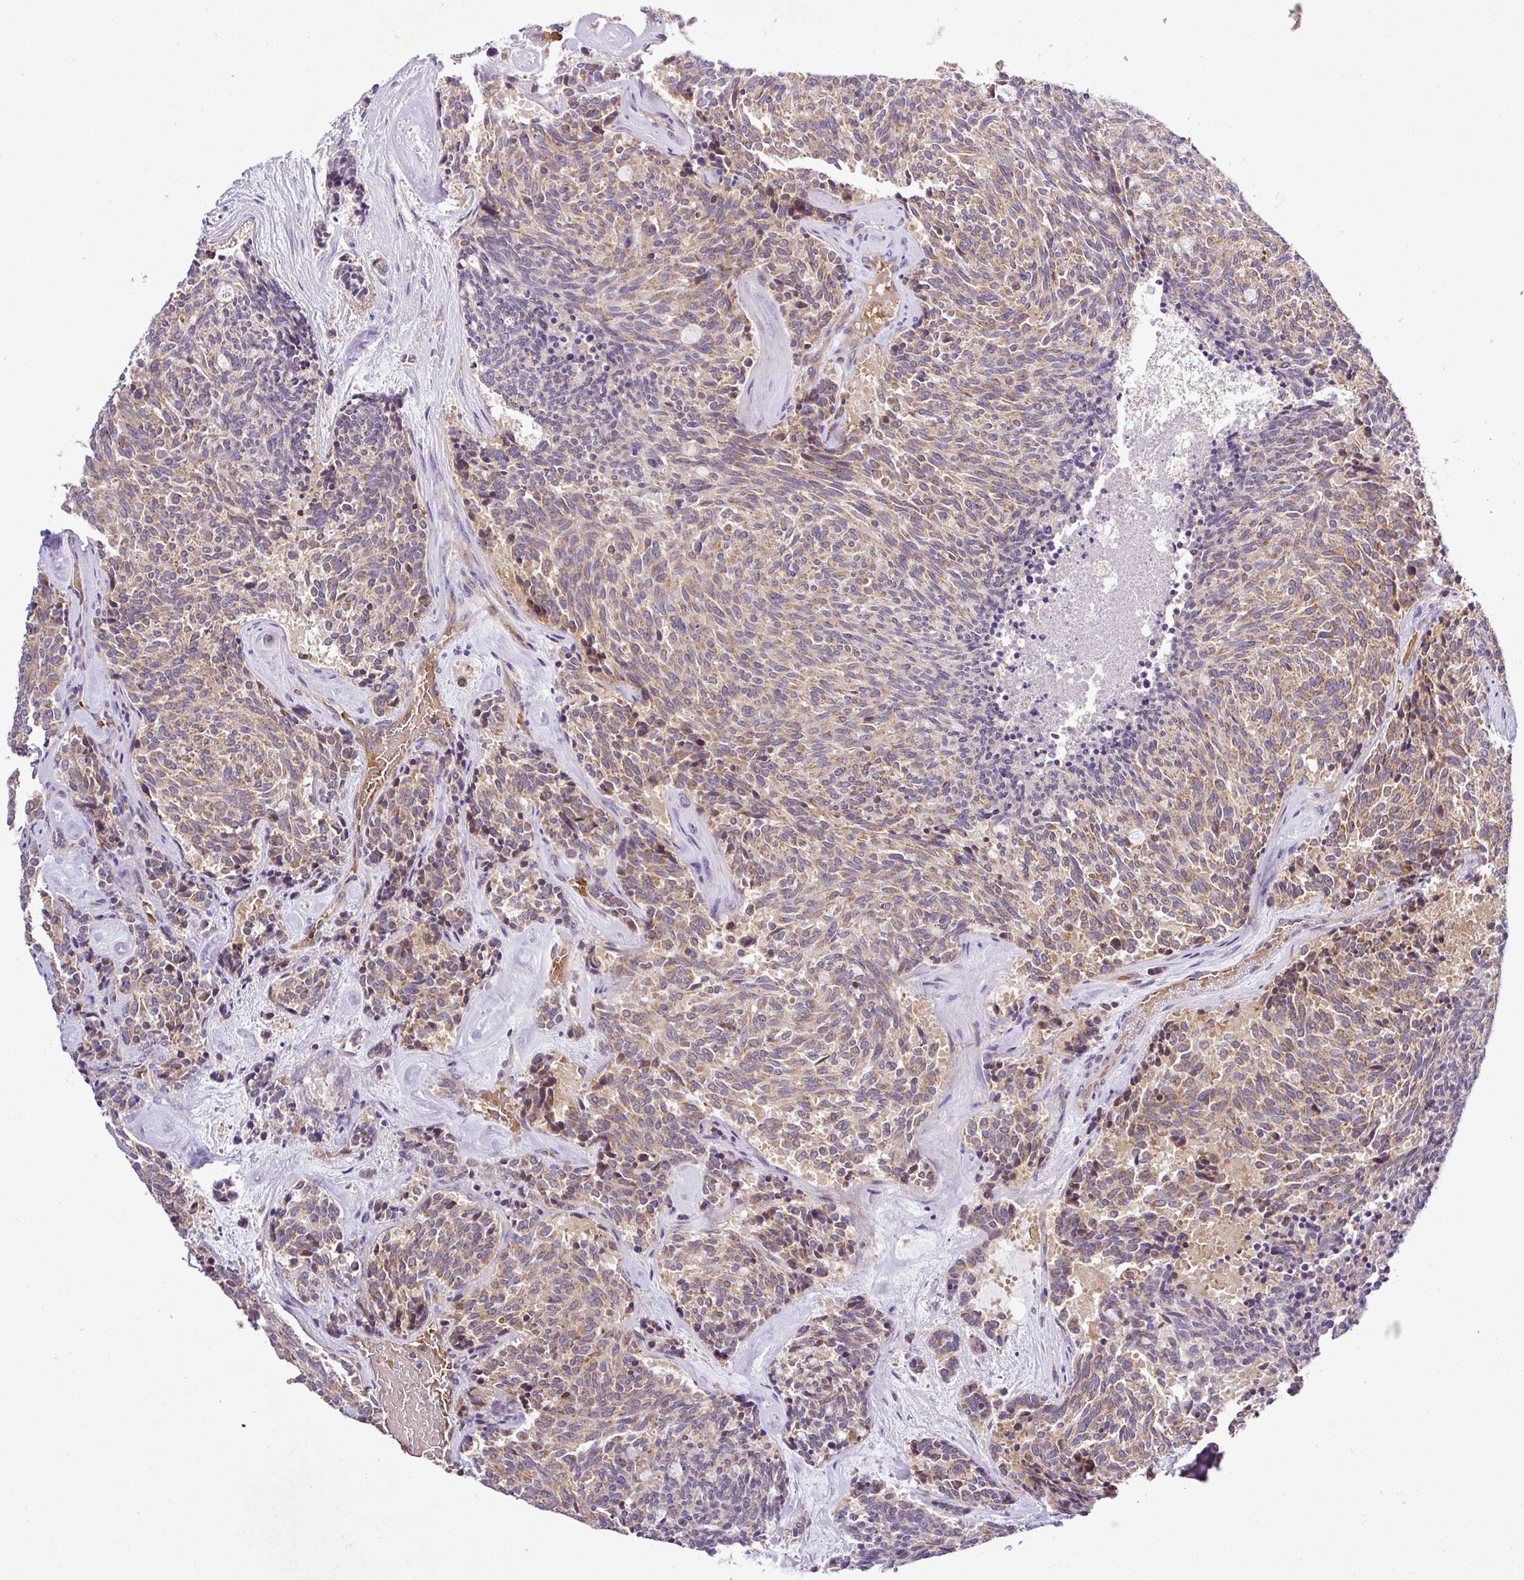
{"staining": {"intensity": "moderate", "quantity": ">75%", "location": "cytoplasmic/membranous"}, "tissue": "carcinoid", "cell_type": "Tumor cells", "image_type": "cancer", "snomed": [{"axis": "morphology", "description": "Carcinoid, malignant, NOS"}, {"axis": "topography", "description": "Pancreas"}], "caption": "Immunohistochemical staining of malignant carcinoid demonstrates medium levels of moderate cytoplasmic/membranous expression in about >75% of tumor cells. The staining is performed using DAB brown chromogen to label protein expression. The nuclei are counter-stained blue using hematoxylin.", "gene": "ZNF513", "patient": {"sex": "female", "age": 54}}